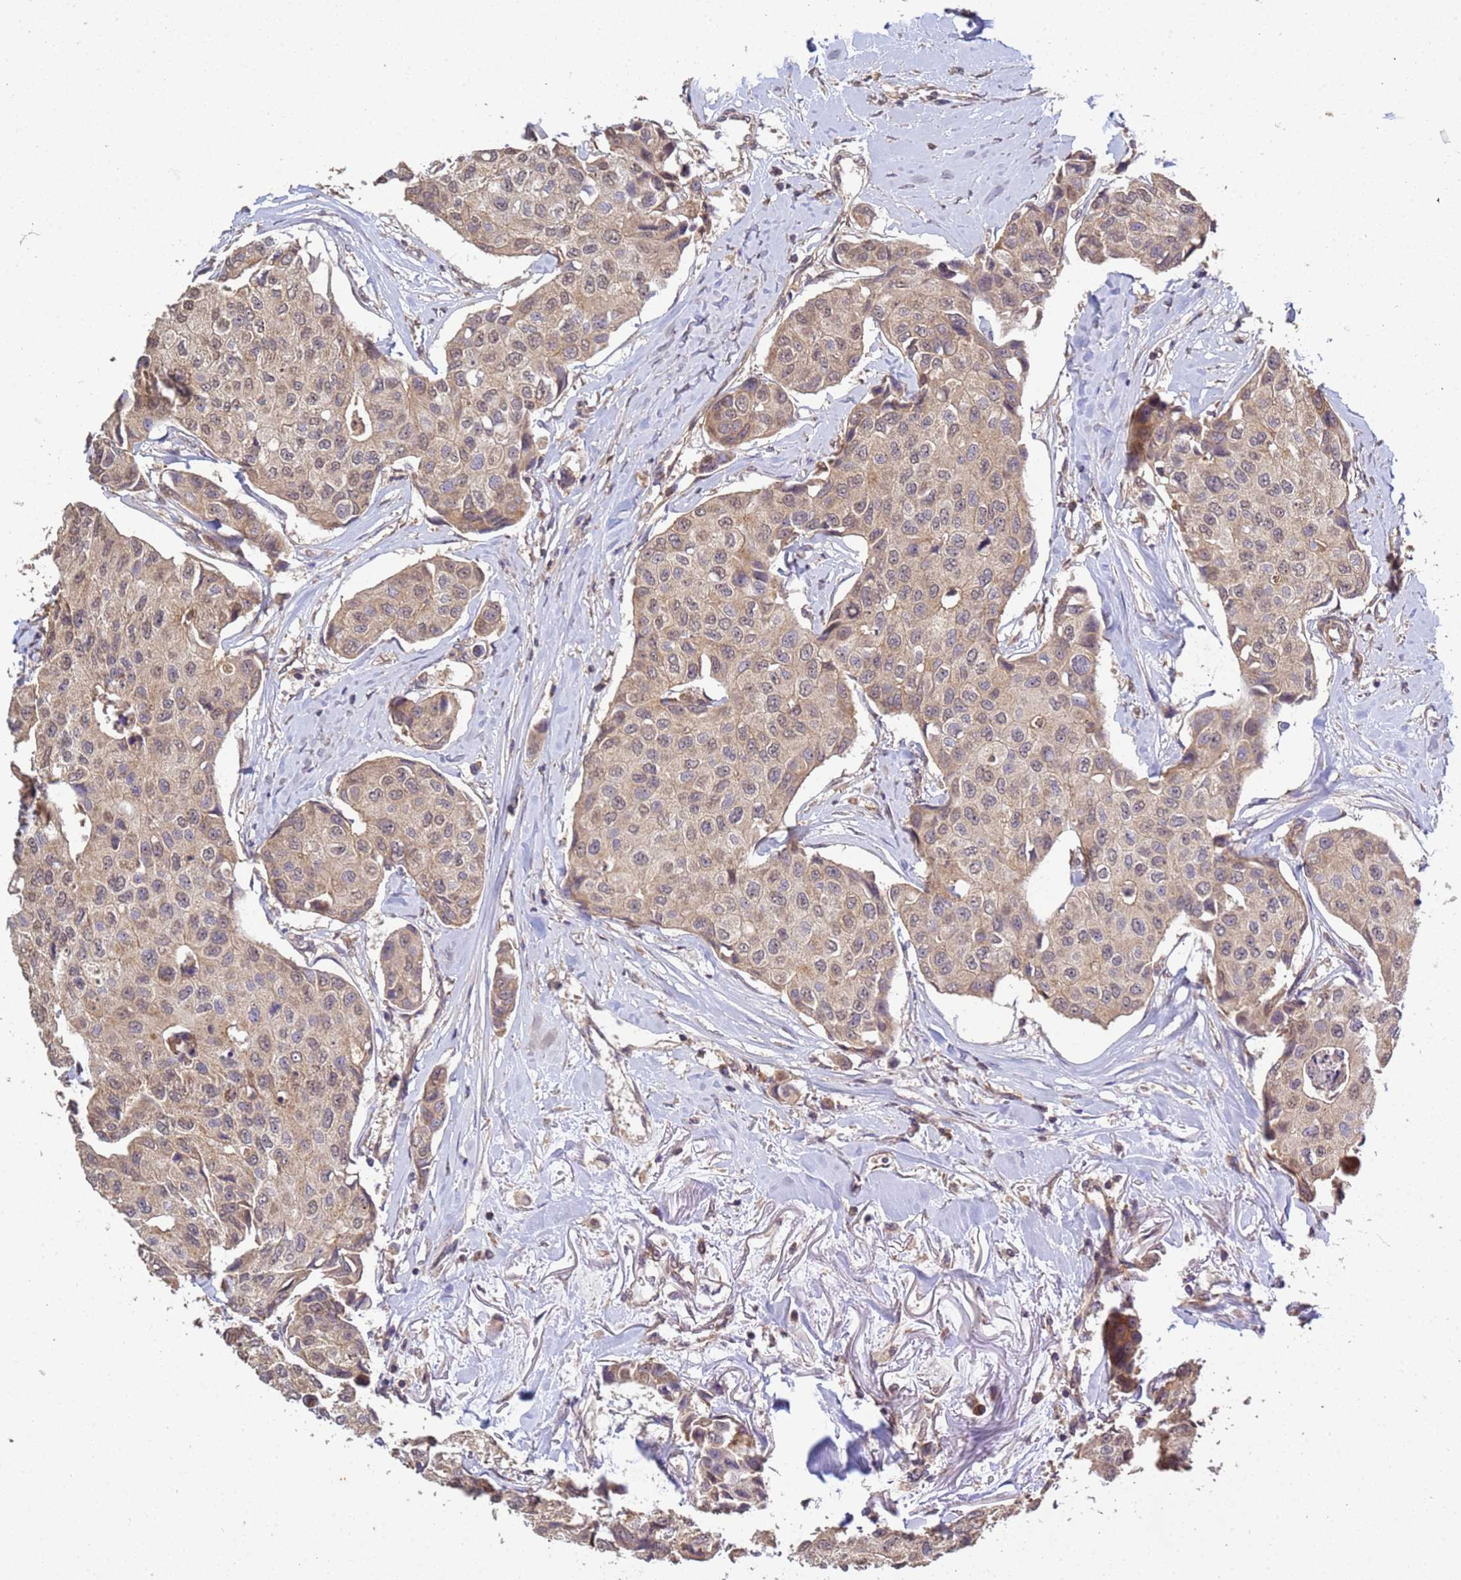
{"staining": {"intensity": "weak", "quantity": ">75%", "location": "cytoplasmic/membranous"}, "tissue": "breast cancer", "cell_type": "Tumor cells", "image_type": "cancer", "snomed": [{"axis": "morphology", "description": "Duct carcinoma"}, {"axis": "topography", "description": "Breast"}], "caption": "A photomicrograph showing weak cytoplasmic/membranous positivity in about >75% of tumor cells in intraductal carcinoma (breast), as visualized by brown immunohistochemical staining.", "gene": "P2RX7", "patient": {"sex": "female", "age": 80}}